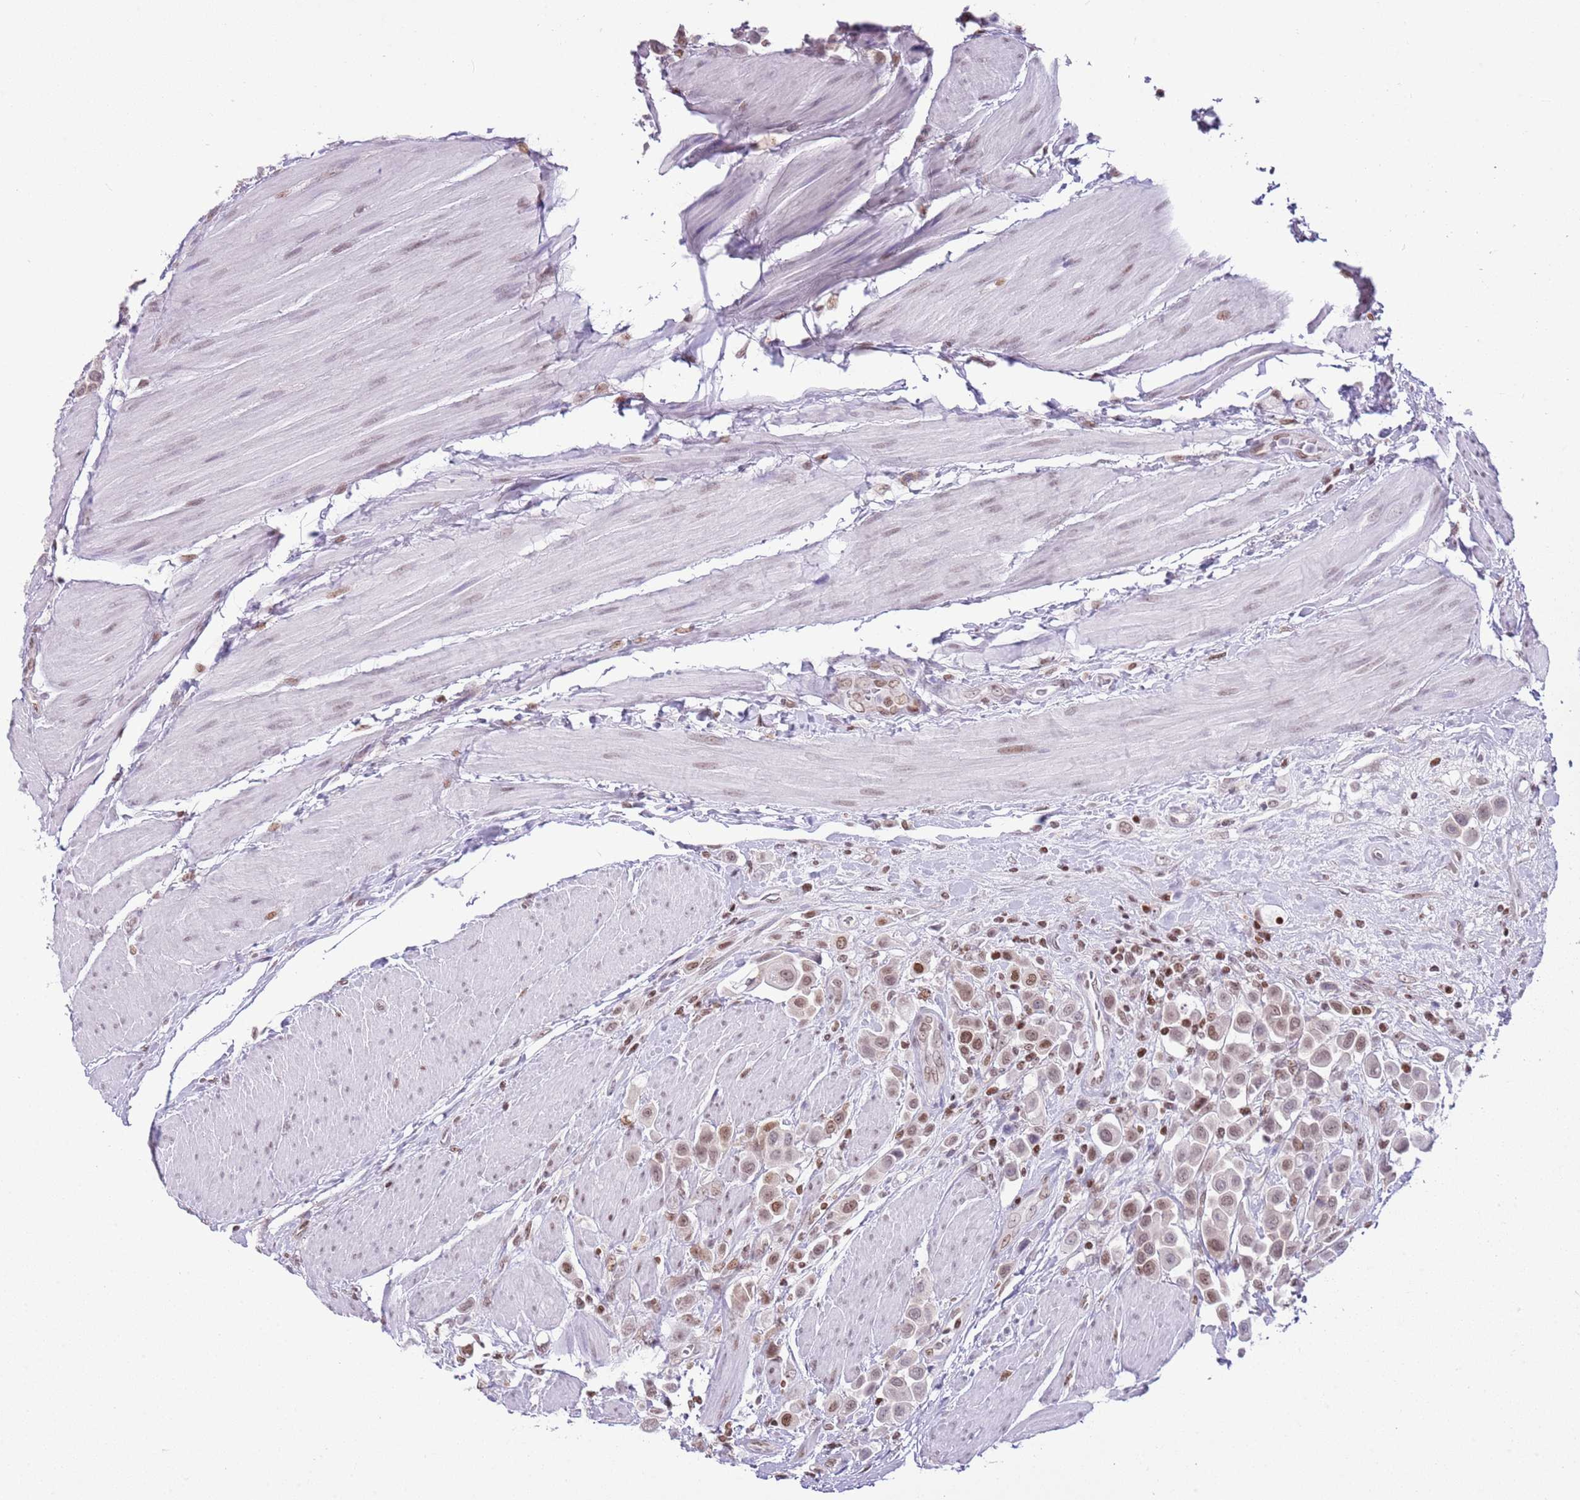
{"staining": {"intensity": "moderate", "quantity": "25%-75%", "location": "nuclear"}, "tissue": "urothelial cancer", "cell_type": "Tumor cells", "image_type": "cancer", "snomed": [{"axis": "morphology", "description": "Urothelial carcinoma, High grade"}, {"axis": "topography", "description": "Urinary bladder"}], "caption": "A photomicrograph of human urothelial carcinoma (high-grade) stained for a protein displays moderate nuclear brown staining in tumor cells.", "gene": "SELENOH", "patient": {"sex": "male", "age": 50}}